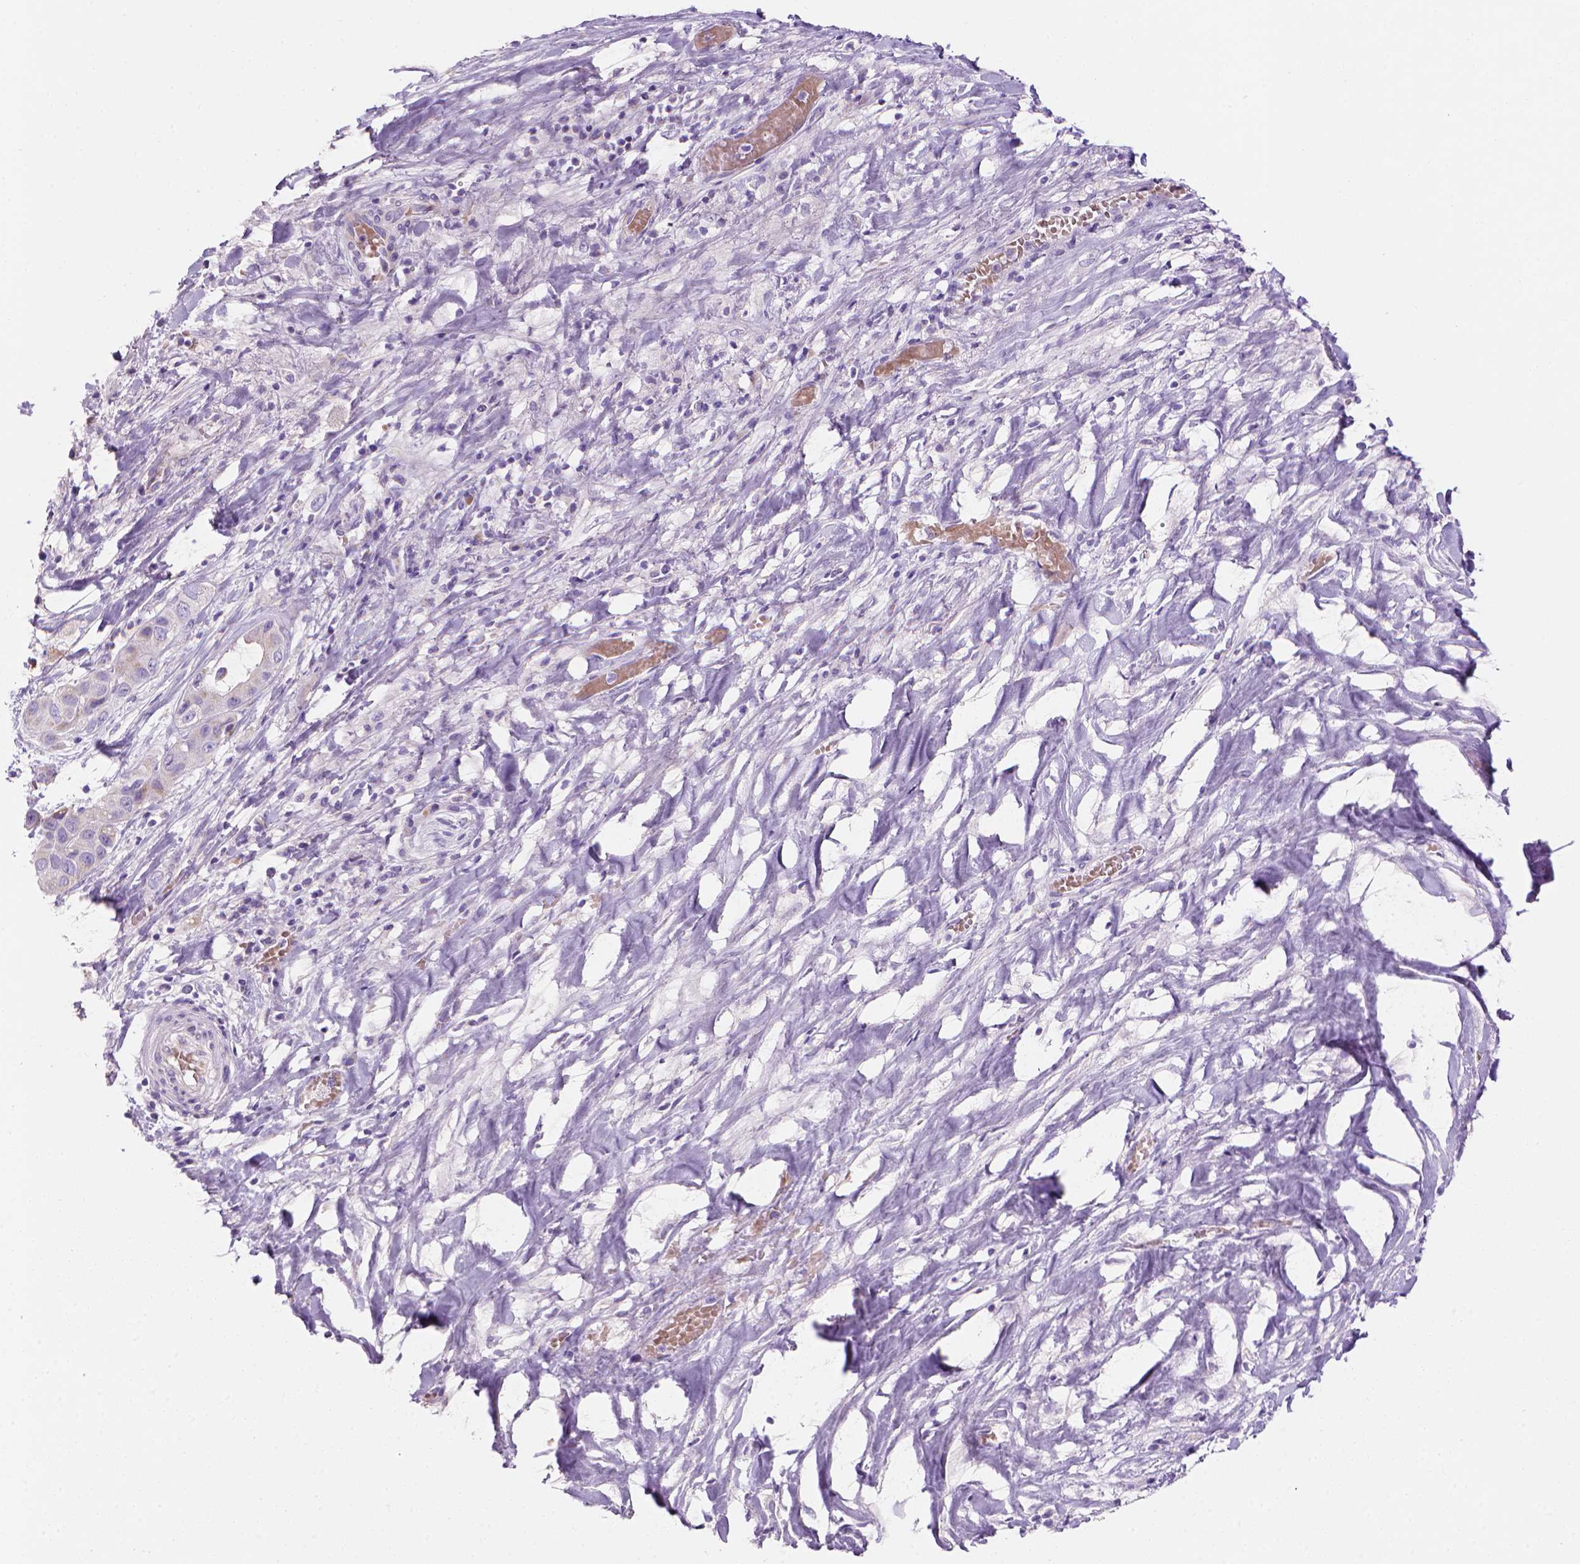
{"staining": {"intensity": "negative", "quantity": "none", "location": "none"}, "tissue": "liver cancer", "cell_type": "Tumor cells", "image_type": "cancer", "snomed": [{"axis": "morphology", "description": "Cholangiocarcinoma"}, {"axis": "topography", "description": "Liver"}], "caption": "Immunohistochemistry of human cholangiocarcinoma (liver) shows no positivity in tumor cells. Nuclei are stained in blue.", "gene": "CES2", "patient": {"sex": "female", "age": 52}}